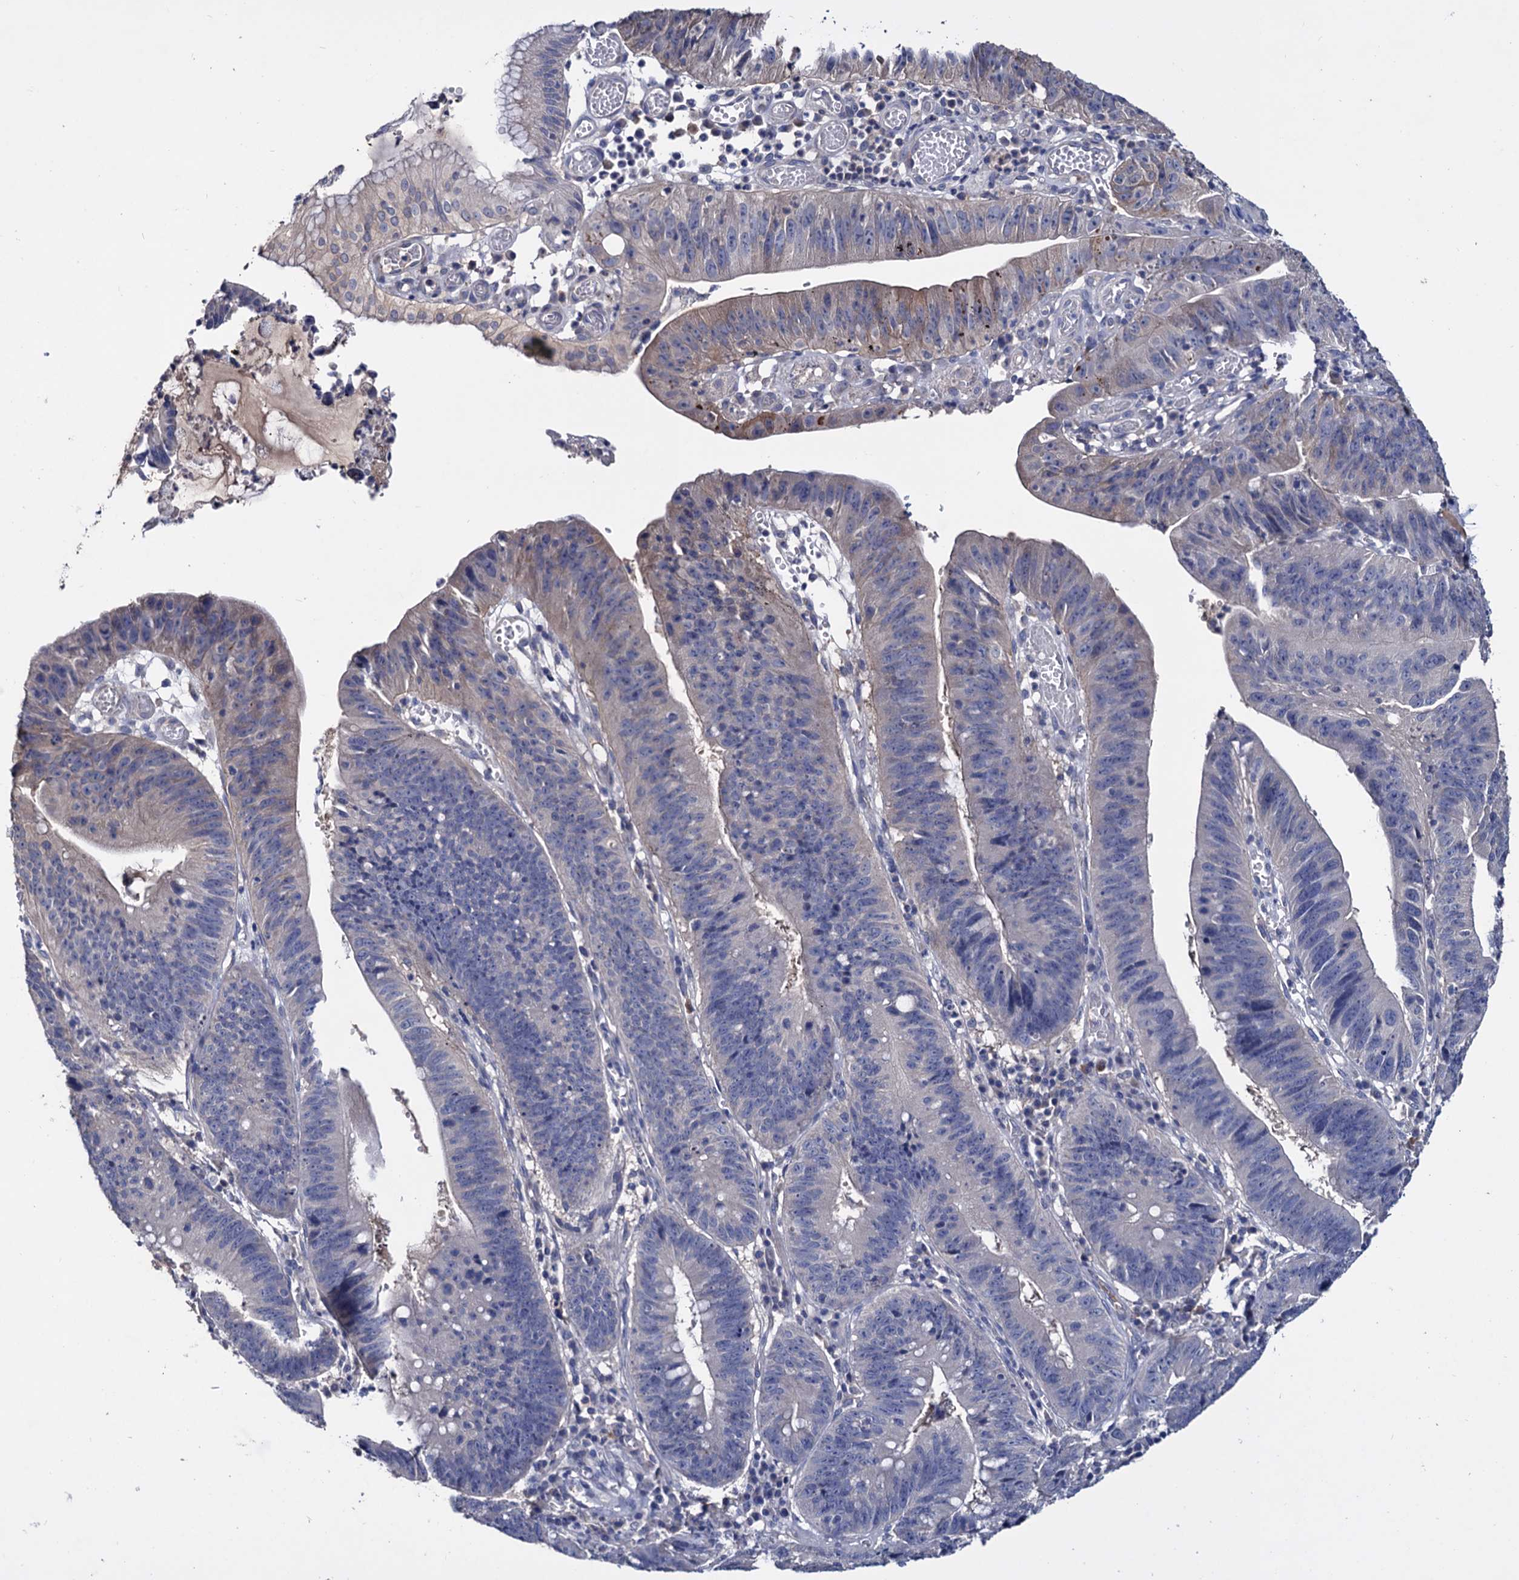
{"staining": {"intensity": "weak", "quantity": "<25%", "location": "cytoplasmic/membranous"}, "tissue": "stomach cancer", "cell_type": "Tumor cells", "image_type": "cancer", "snomed": [{"axis": "morphology", "description": "Adenocarcinoma, NOS"}, {"axis": "topography", "description": "Stomach"}], "caption": "Image shows no protein staining in tumor cells of stomach adenocarcinoma tissue.", "gene": "NPAS4", "patient": {"sex": "male", "age": 59}}